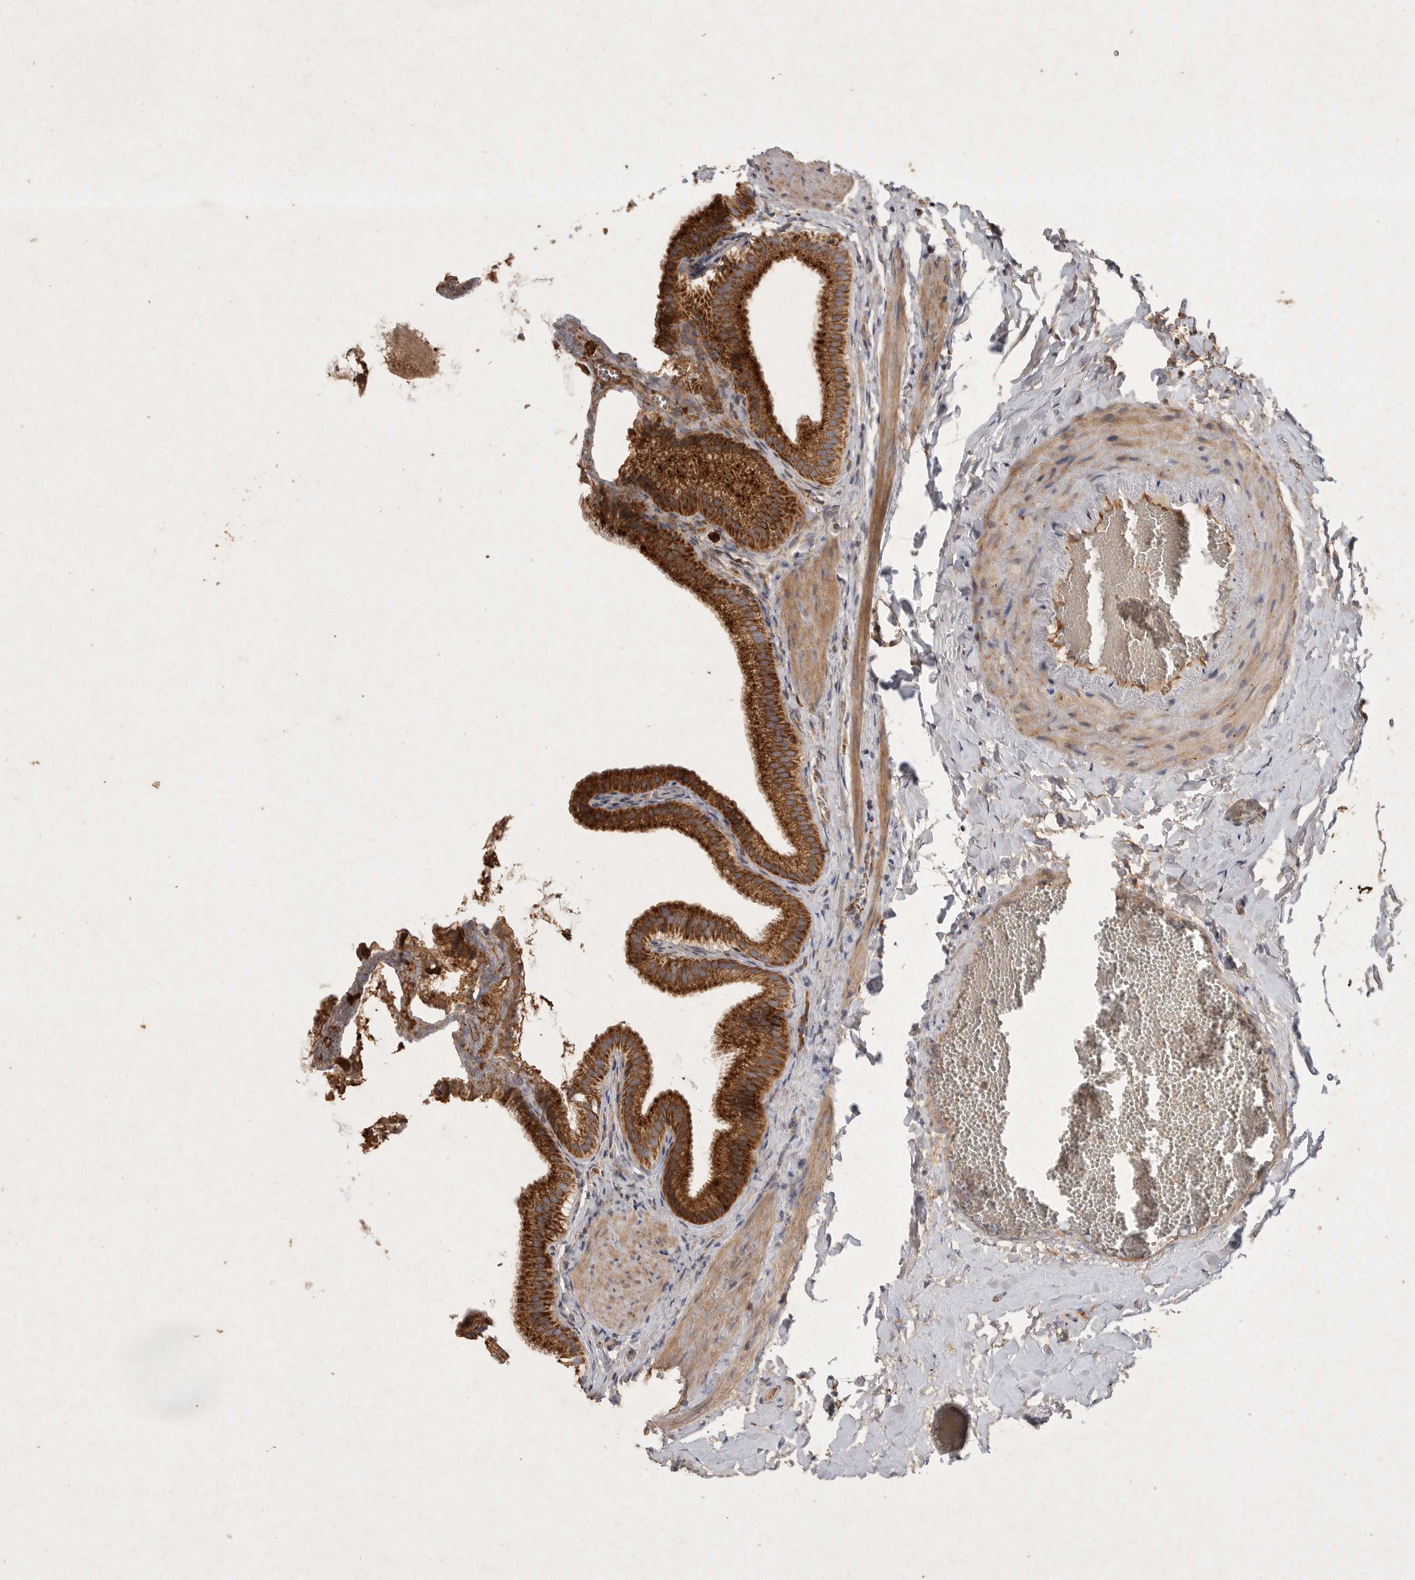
{"staining": {"intensity": "strong", "quantity": ">75%", "location": "cytoplasmic/membranous"}, "tissue": "gallbladder", "cell_type": "Glandular cells", "image_type": "normal", "snomed": [{"axis": "morphology", "description": "Normal tissue, NOS"}, {"axis": "topography", "description": "Gallbladder"}], "caption": "Gallbladder stained for a protein (brown) displays strong cytoplasmic/membranous positive positivity in approximately >75% of glandular cells.", "gene": "MRPL41", "patient": {"sex": "male", "age": 38}}